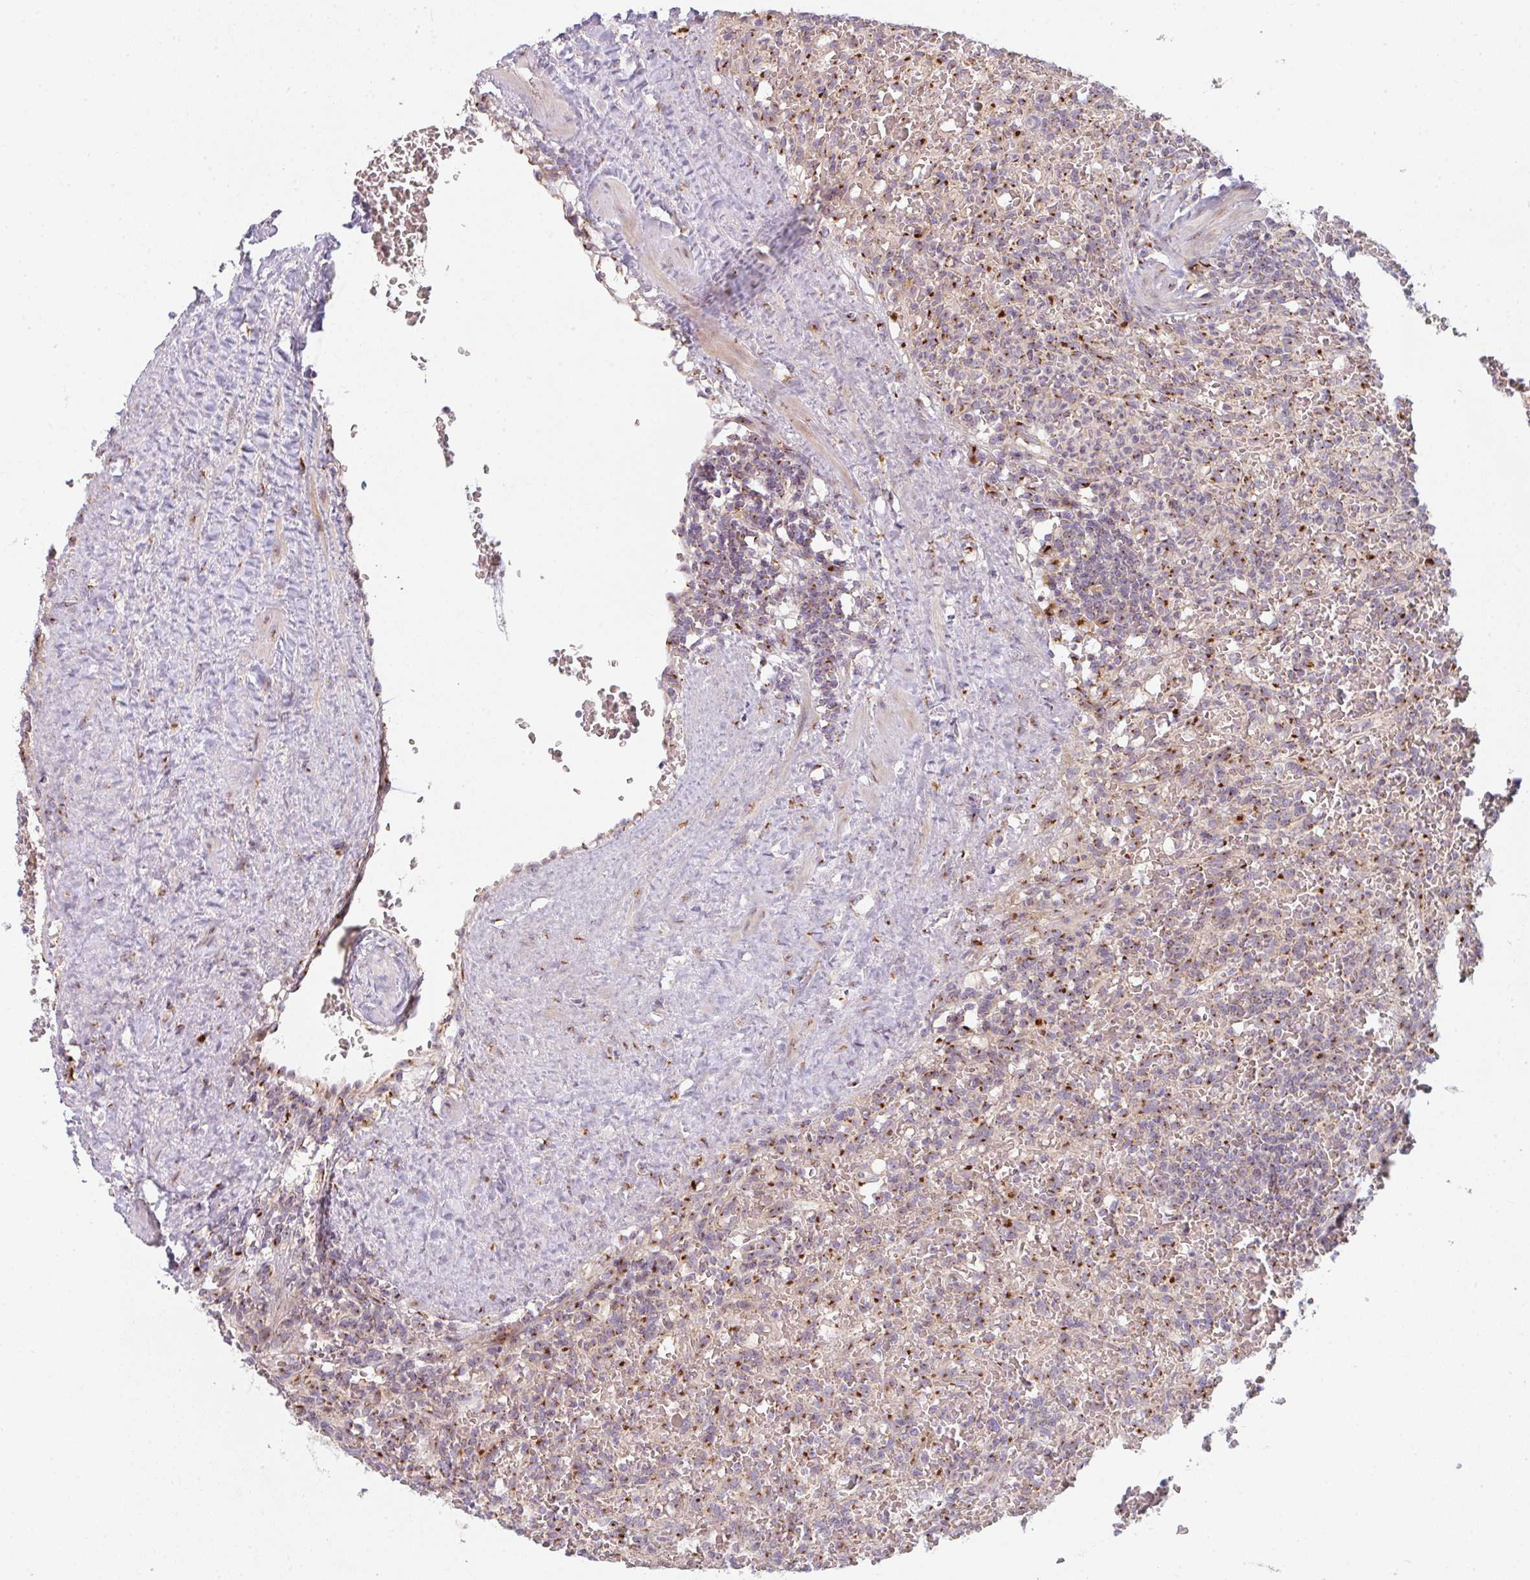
{"staining": {"intensity": "strong", "quantity": "<25%", "location": "cytoplasmic/membranous"}, "tissue": "lymphoma", "cell_type": "Tumor cells", "image_type": "cancer", "snomed": [{"axis": "morphology", "description": "Malignant lymphoma, non-Hodgkin's type, Low grade"}, {"axis": "topography", "description": "Spleen"}], "caption": "Protein expression analysis of lymphoma reveals strong cytoplasmic/membranous staining in about <25% of tumor cells.", "gene": "GVQW3", "patient": {"sex": "female", "age": 64}}